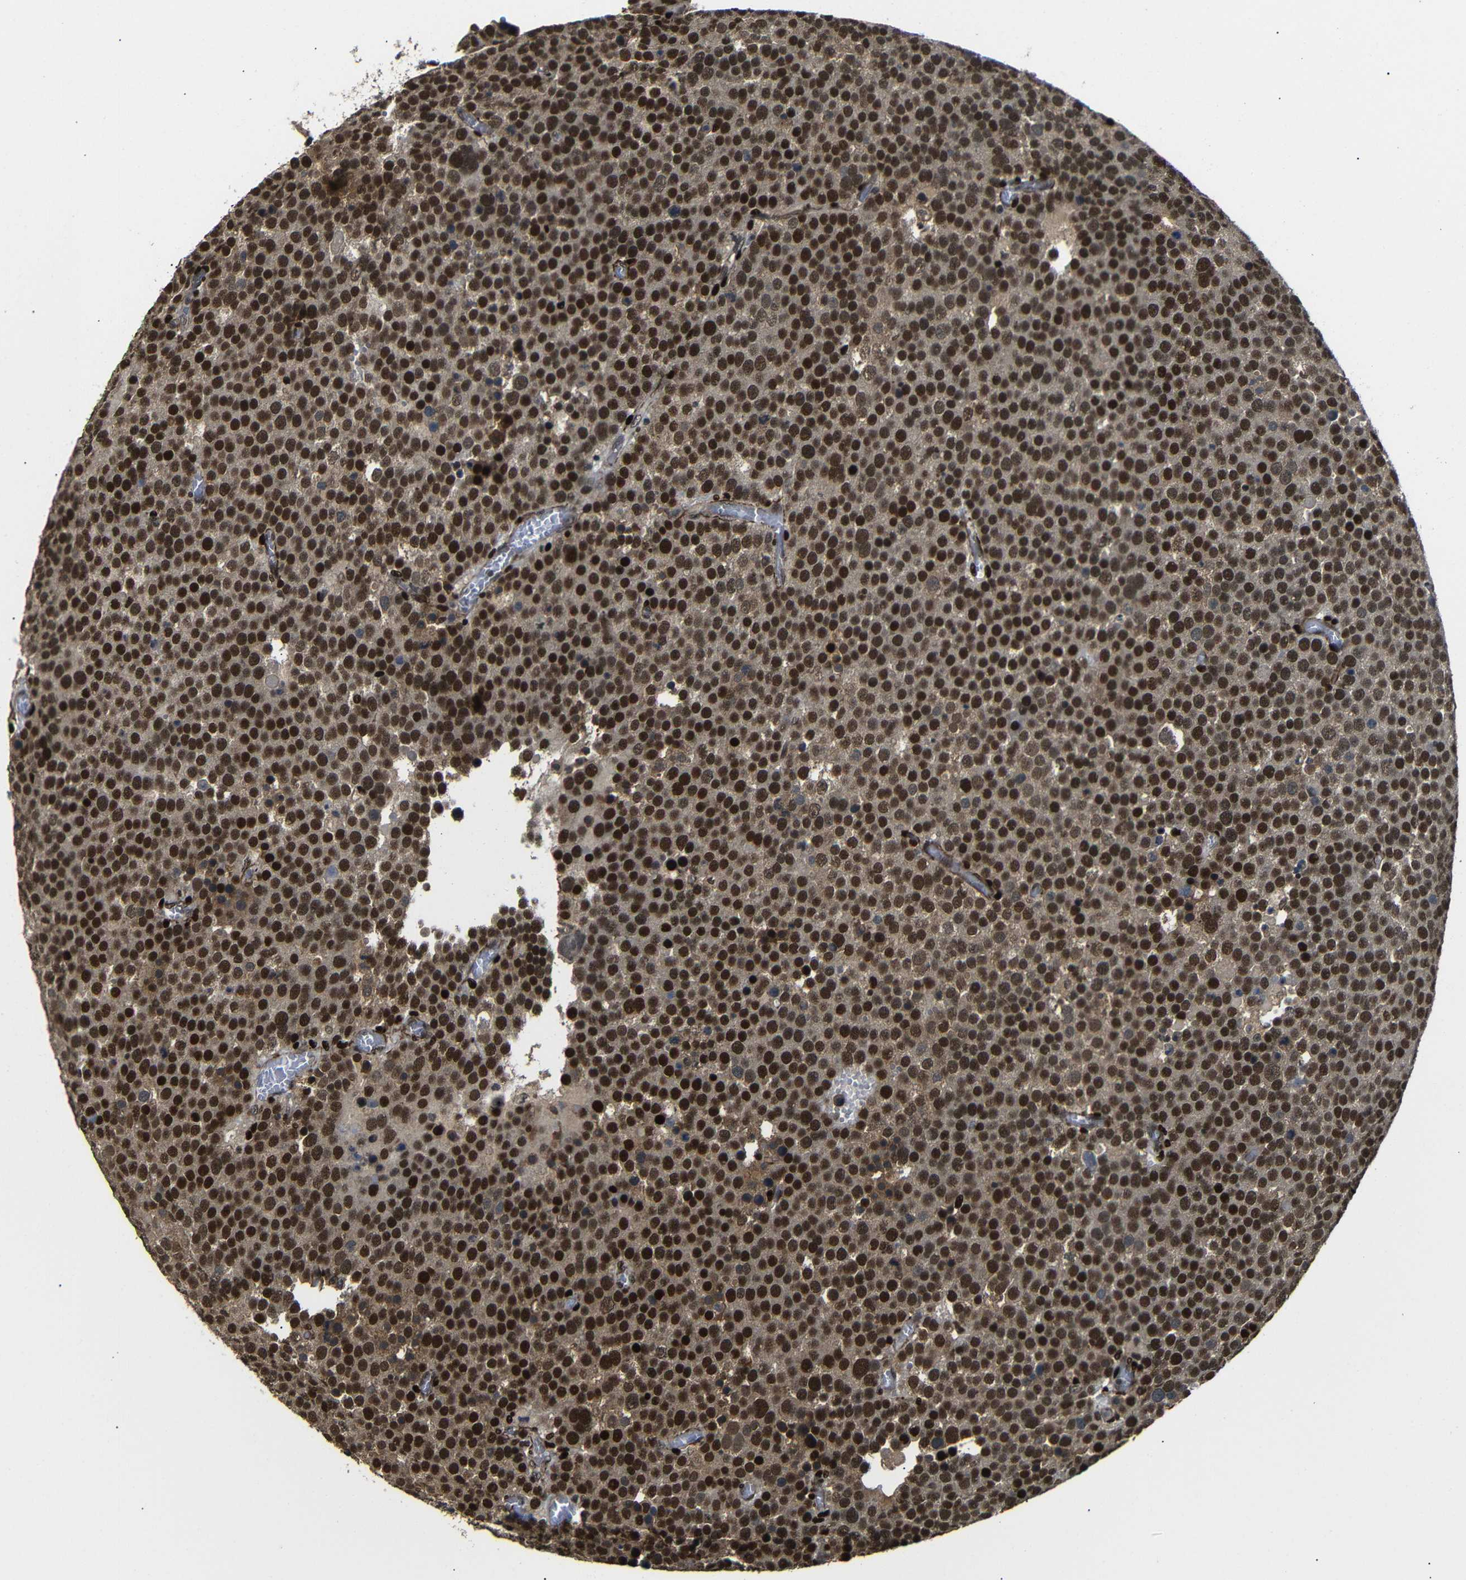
{"staining": {"intensity": "strong", "quantity": ">75%", "location": "cytoplasmic/membranous,nuclear"}, "tissue": "testis cancer", "cell_type": "Tumor cells", "image_type": "cancer", "snomed": [{"axis": "morphology", "description": "Normal tissue, NOS"}, {"axis": "morphology", "description": "Seminoma, NOS"}, {"axis": "topography", "description": "Testis"}], "caption": "Testis seminoma stained with DAB immunohistochemistry (IHC) shows high levels of strong cytoplasmic/membranous and nuclear positivity in approximately >75% of tumor cells.", "gene": "TBX2", "patient": {"sex": "male", "age": 71}}